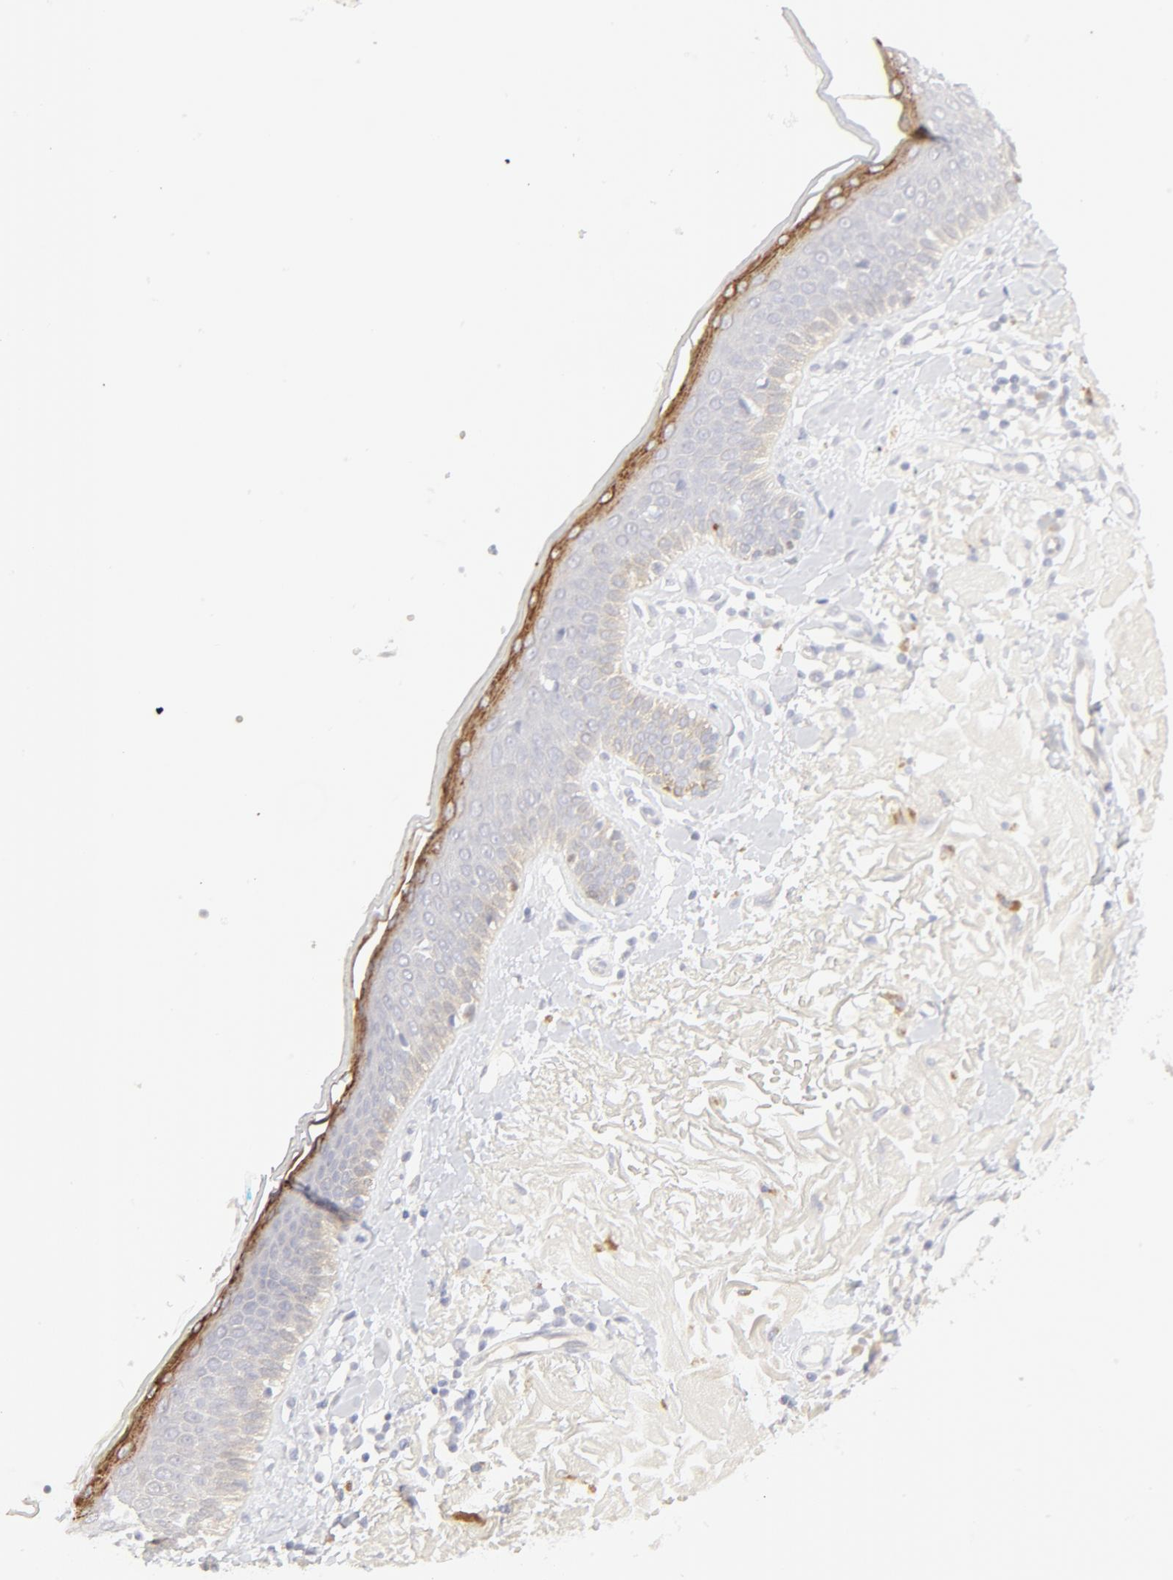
{"staining": {"intensity": "negative", "quantity": "none", "location": "none"}, "tissue": "skin cancer", "cell_type": "Tumor cells", "image_type": "cancer", "snomed": [{"axis": "morphology", "description": "Basal cell carcinoma"}, {"axis": "topography", "description": "Skin"}], "caption": "IHC image of human basal cell carcinoma (skin) stained for a protein (brown), which exhibits no positivity in tumor cells. (Stains: DAB immunohistochemistry with hematoxylin counter stain, Microscopy: brightfield microscopy at high magnification).", "gene": "NKX2-2", "patient": {"sex": "male", "age": 74}}